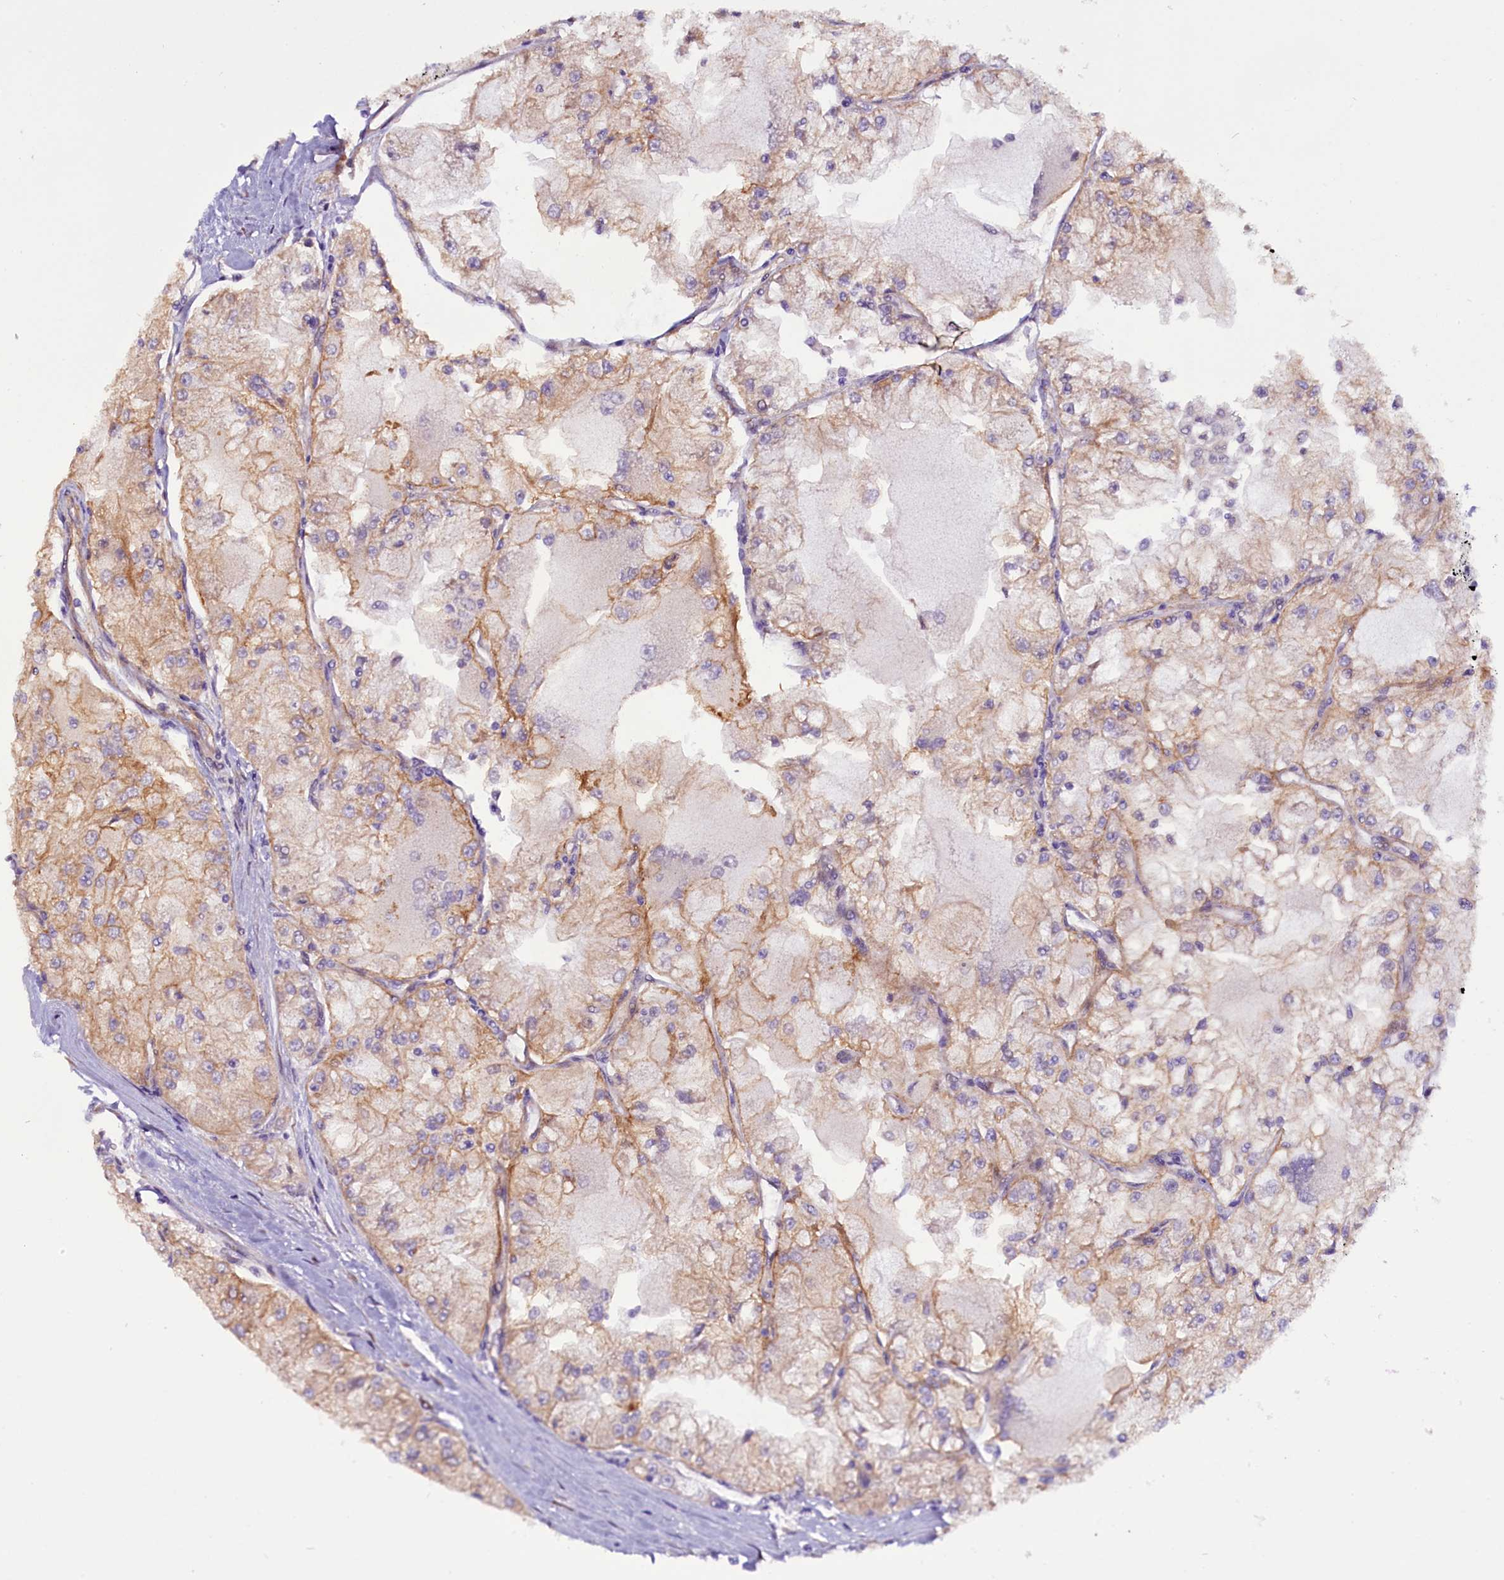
{"staining": {"intensity": "weak", "quantity": "25%-75%", "location": "cytoplasmic/membranous"}, "tissue": "renal cancer", "cell_type": "Tumor cells", "image_type": "cancer", "snomed": [{"axis": "morphology", "description": "Adenocarcinoma, NOS"}, {"axis": "topography", "description": "Kidney"}], "caption": "Weak cytoplasmic/membranous protein expression is appreciated in about 25%-75% of tumor cells in renal cancer (adenocarcinoma). (brown staining indicates protein expression, while blue staining denotes nuclei).", "gene": "UACA", "patient": {"sex": "female", "age": 72}}